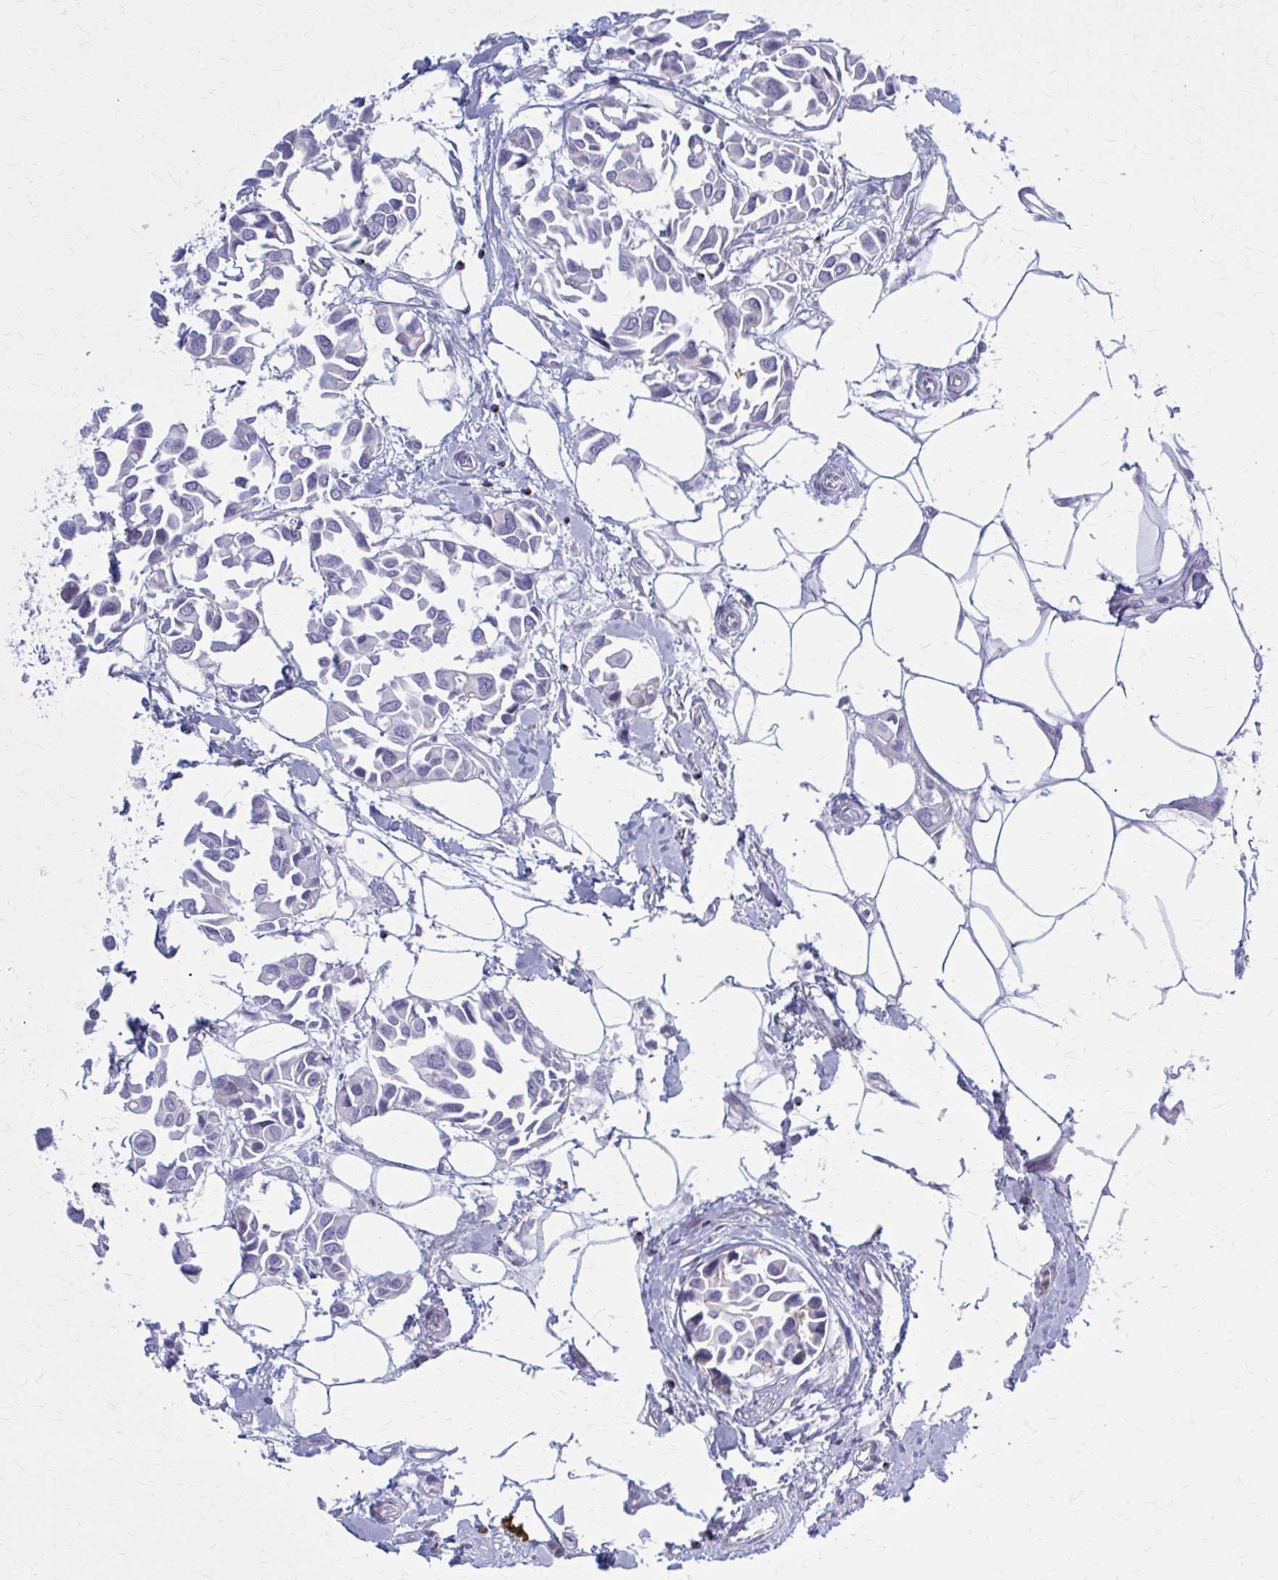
{"staining": {"intensity": "negative", "quantity": "none", "location": "none"}, "tissue": "breast cancer", "cell_type": "Tumor cells", "image_type": "cancer", "snomed": [{"axis": "morphology", "description": "Duct carcinoma"}, {"axis": "topography", "description": "Breast"}], "caption": "Immunohistochemistry (IHC) photomicrograph of human breast intraductal carcinoma stained for a protein (brown), which demonstrates no positivity in tumor cells.", "gene": "PEDS1", "patient": {"sex": "female", "age": 54}}